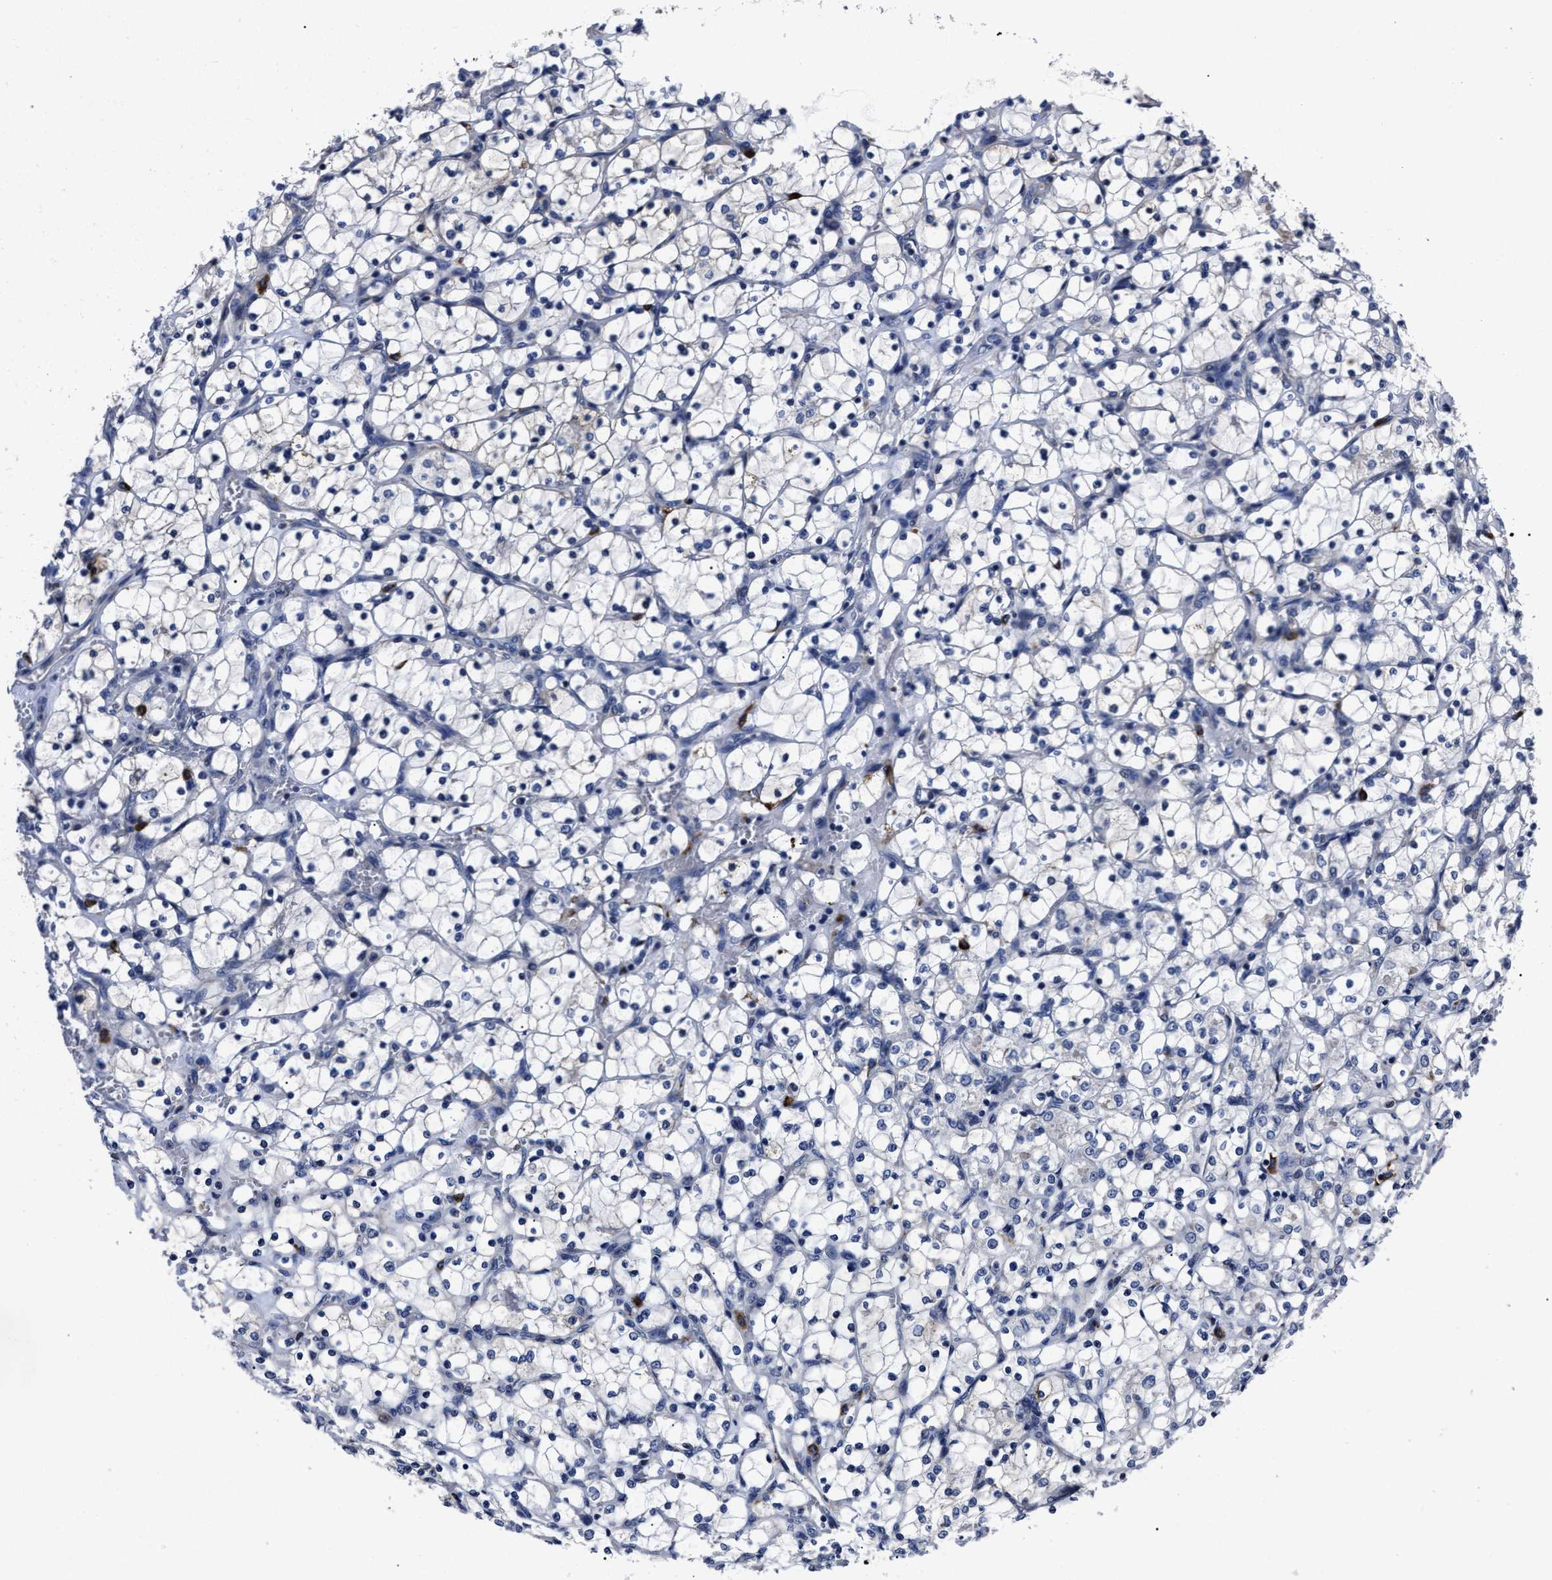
{"staining": {"intensity": "negative", "quantity": "none", "location": "none"}, "tissue": "renal cancer", "cell_type": "Tumor cells", "image_type": "cancer", "snomed": [{"axis": "morphology", "description": "Adenocarcinoma, NOS"}, {"axis": "topography", "description": "Kidney"}], "caption": "DAB (3,3'-diaminobenzidine) immunohistochemical staining of renal adenocarcinoma reveals no significant expression in tumor cells.", "gene": "RSBN1L", "patient": {"sex": "female", "age": 69}}